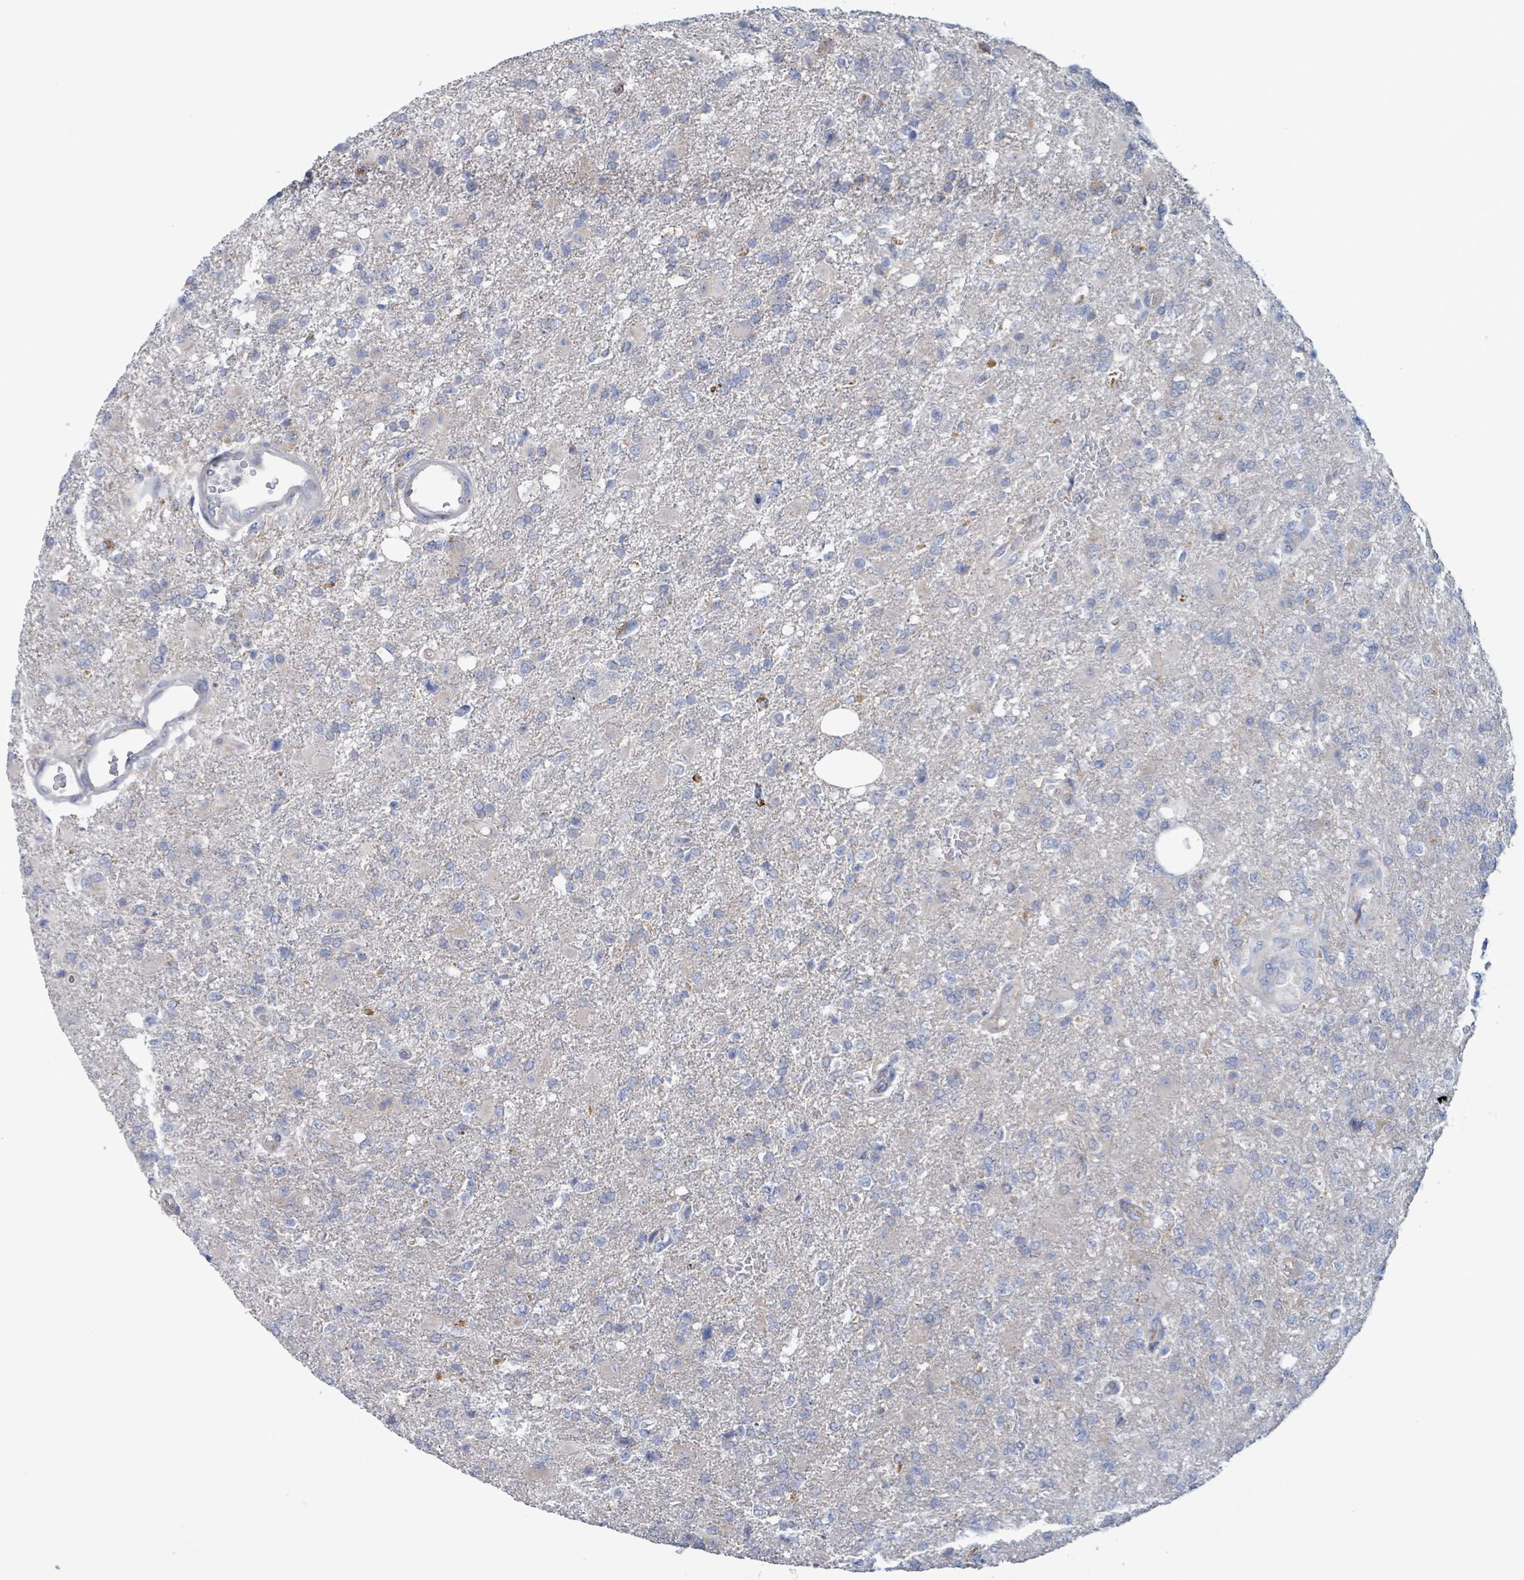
{"staining": {"intensity": "negative", "quantity": "none", "location": "none"}, "tissue": "glioma", "cell_type": "Tumor cells", "image_type": "cancer", "snomed": [{"axis": "morphology", "description": "Glioma, malignant, High grade"}, {"axis": "topography", "description": "Brain"}], "caption": "Immunohistochemistry (IHC) of human malignant glioma (high-grade) demonstrates no staining in tumor cells.", "gene": "AKR1C4", "patient": {"sex": "male", "age": 56}}